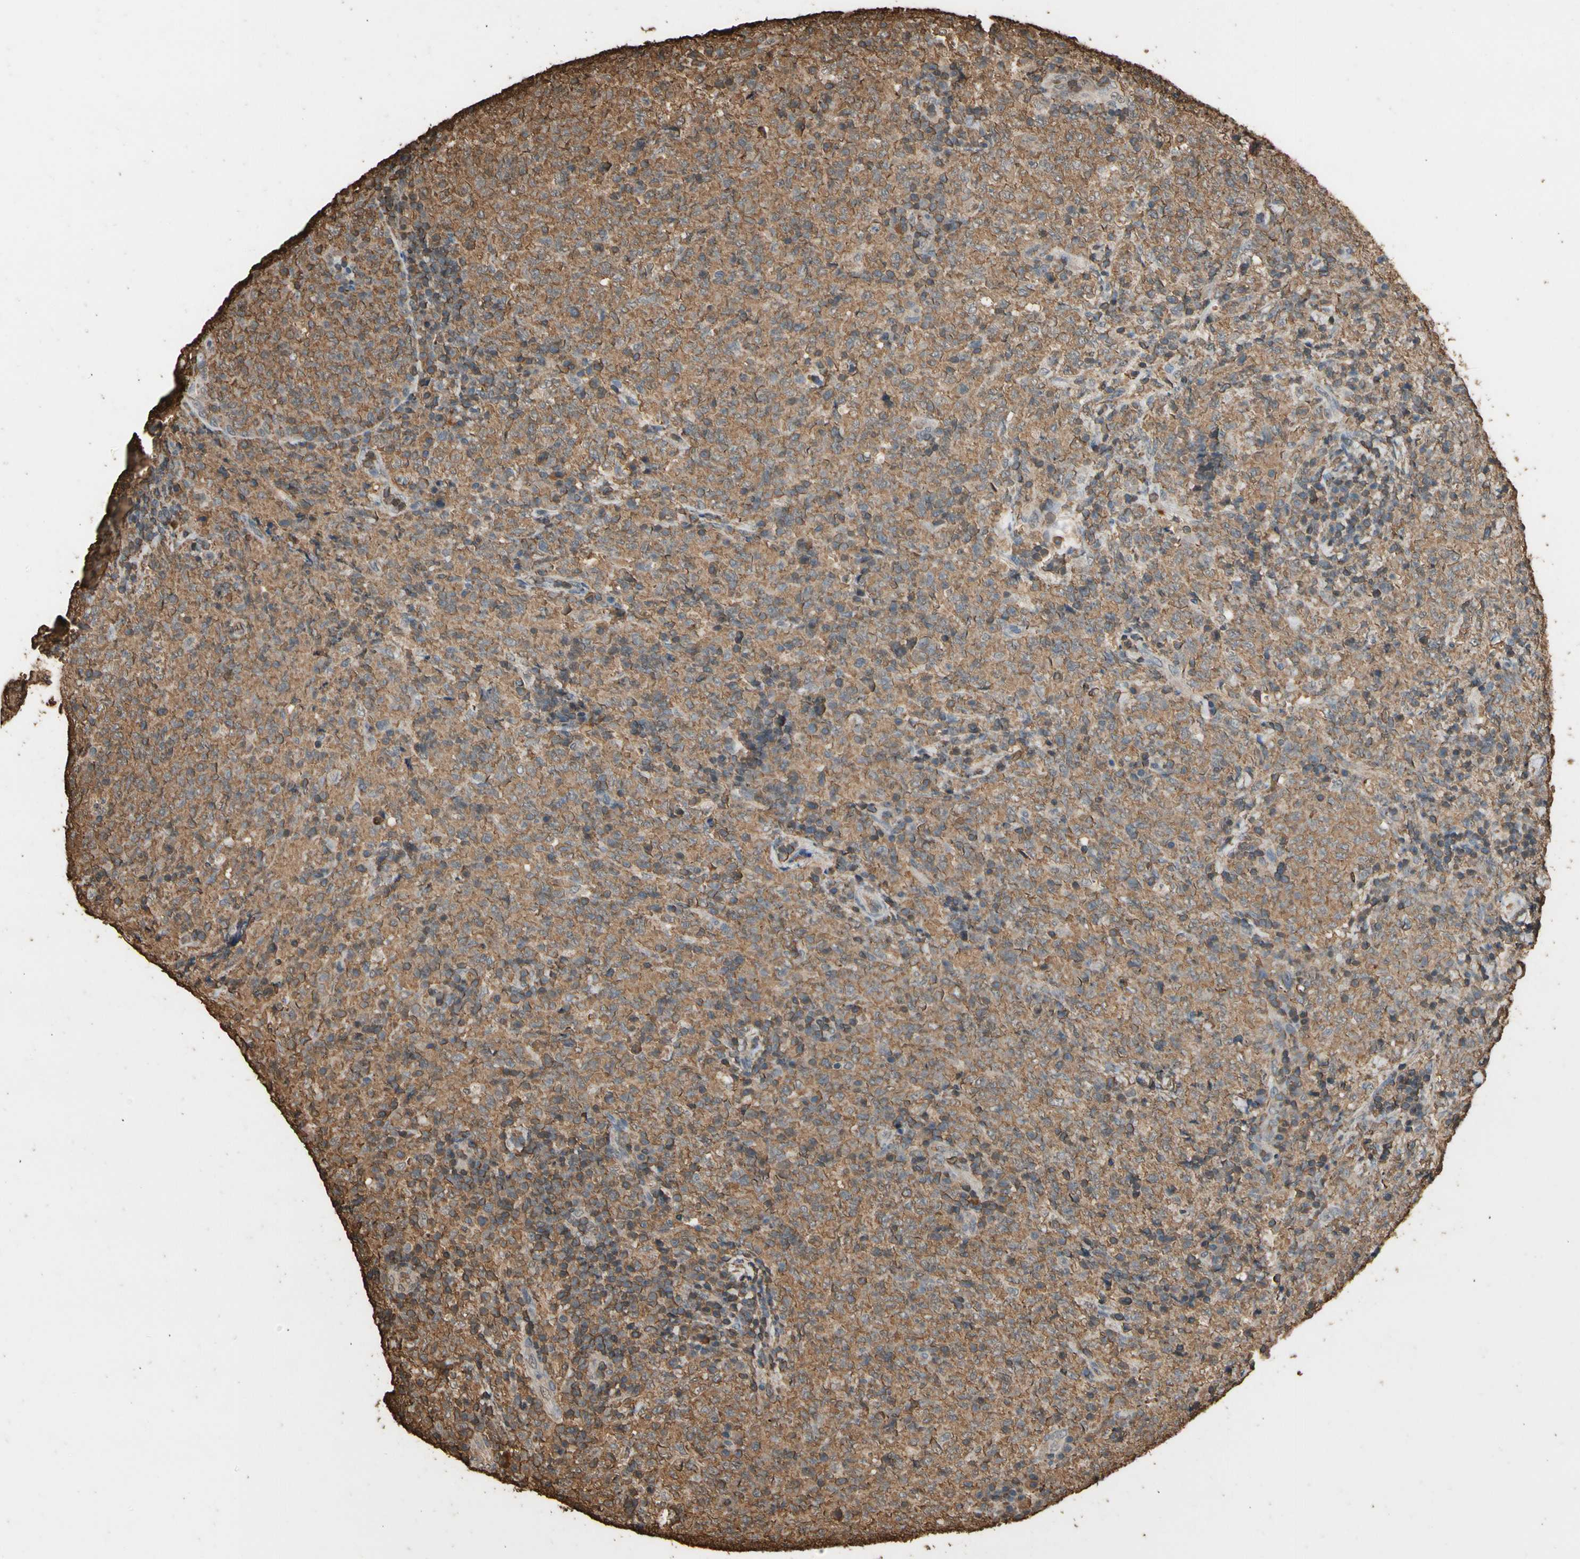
{"staining": {"intensity": "moderate", "quantity": ">75%", "location": "cytoplasmic/membranous"}, "tissue": "lymphoma", "cell_type": "Tumor cells", "image_type": "cancer", "snomed": [{"axis": "morphology", "description": "Malignant lymphoma, non-Hodgkin's type, High grade"}, {"axis": "topography", "description": "Tonsil"}], "caption": "Immunohistochemistry (DAB) staining of malignant lymphoma, non-Hodgkin's type (high-grade) demonstrates moderate cytoplasmic/membranous protein positivity in about >75% of tumor cells. Nuclei are stained in blue.", "gene": "TNFSF13B", "patient": {"sex": "female", "age": 36}}